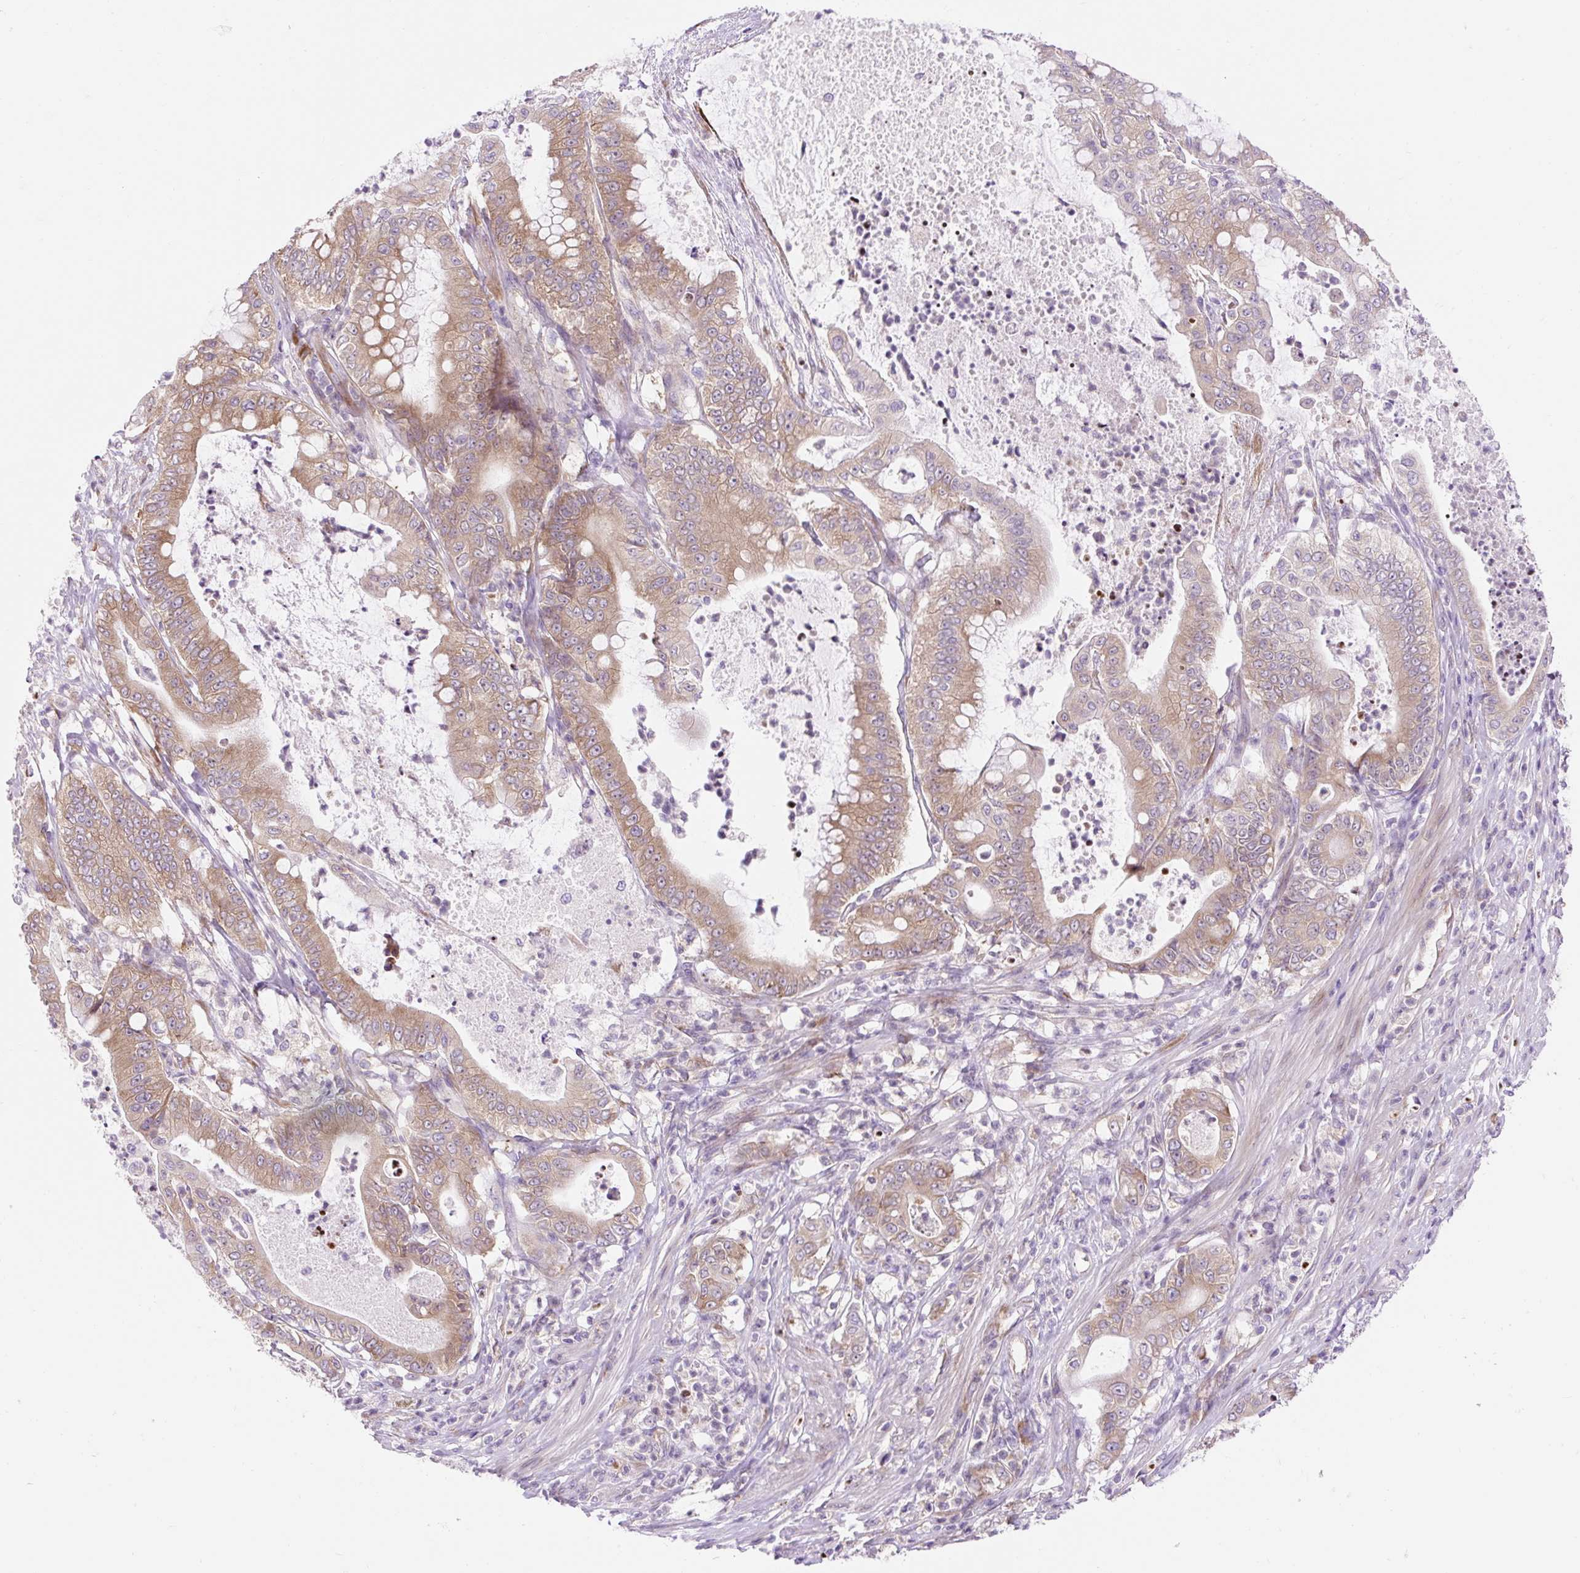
{"staining": {"intensity": "moderate", "quantity": ">75%", "location": "cytoplasmic/membranous"}, "tissue": "pancreatic cancer", "cell_type": "Tumor cells", "image_type": "cancer", "snomed": [{"axis": "morphology", "description": "Adenocarcinoma, NOS"}, {"axis": "topography", "description": "Pancreas"}], "caption": "Pancreatic cancer stained with DAB (3,3'-diaminobenzidine) IHC demonstrates medium levels of moderate cytoplasmic/membranous staining in approximately >75% of tumor cells.", "gene": "GPR45", "patient": {"sex": "male", "age": 71}}